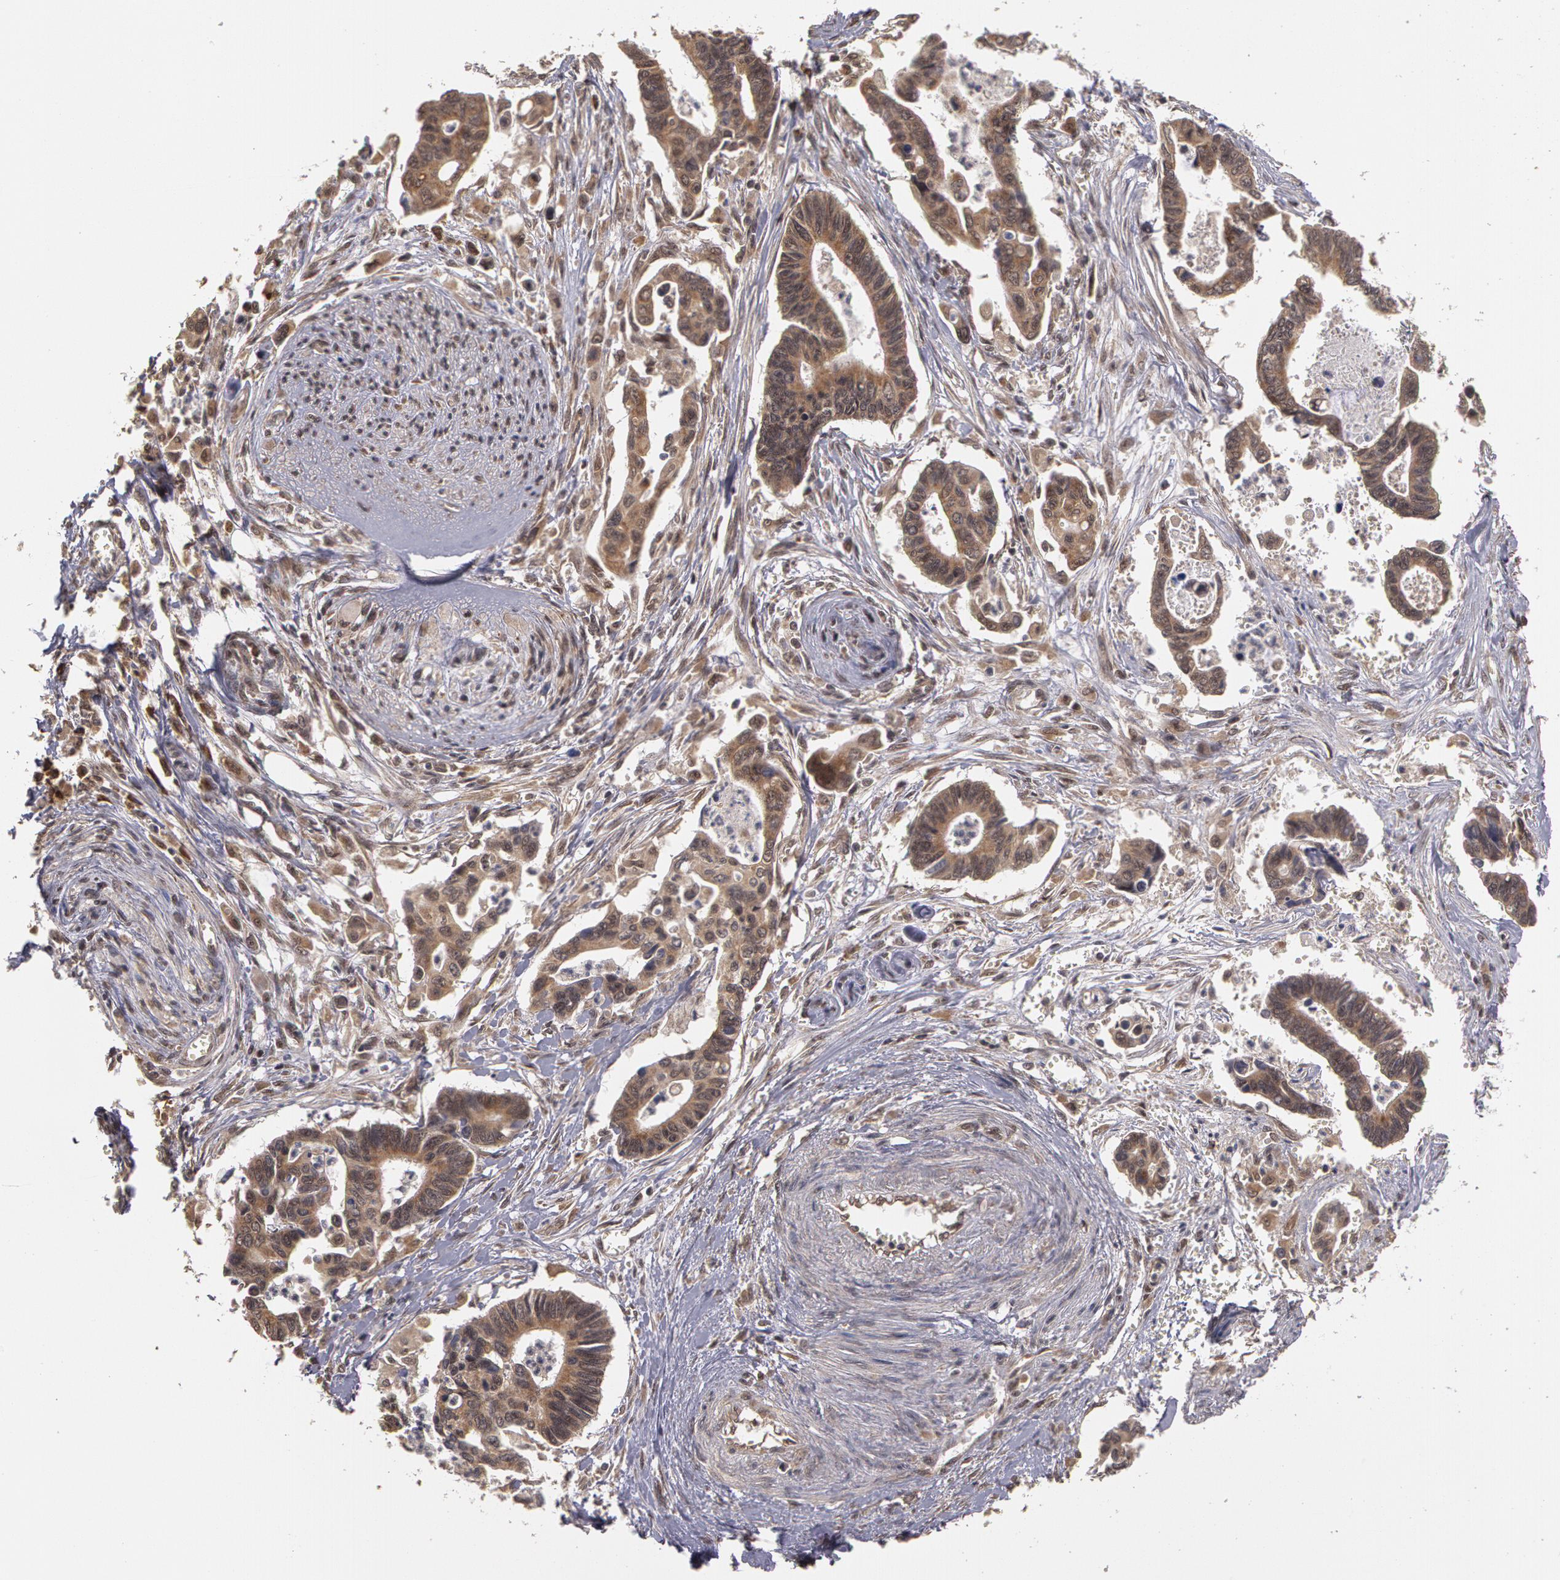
{"staining": {"intensity": "moderate", "quantity": ">75%", "location": "cytoplasmic/membranous"}, "tissue": "pancreatic cancer", "cell_type": "Tumor cells", "image_type": "cancer", "snomed": [{"axis": "morphology", "description": "Adenocarcinoma, NOS"}, {"axis": "topography", "description": "Pancreas"}], "caption": "IHC of pancreatic adenocarcinoma shows medium levels of moderate cytoplasmic/membranous positivity in about >75% of tumor cells.", "gene": "GLIS1", "patient": {"sex": "female", "age": 70}}